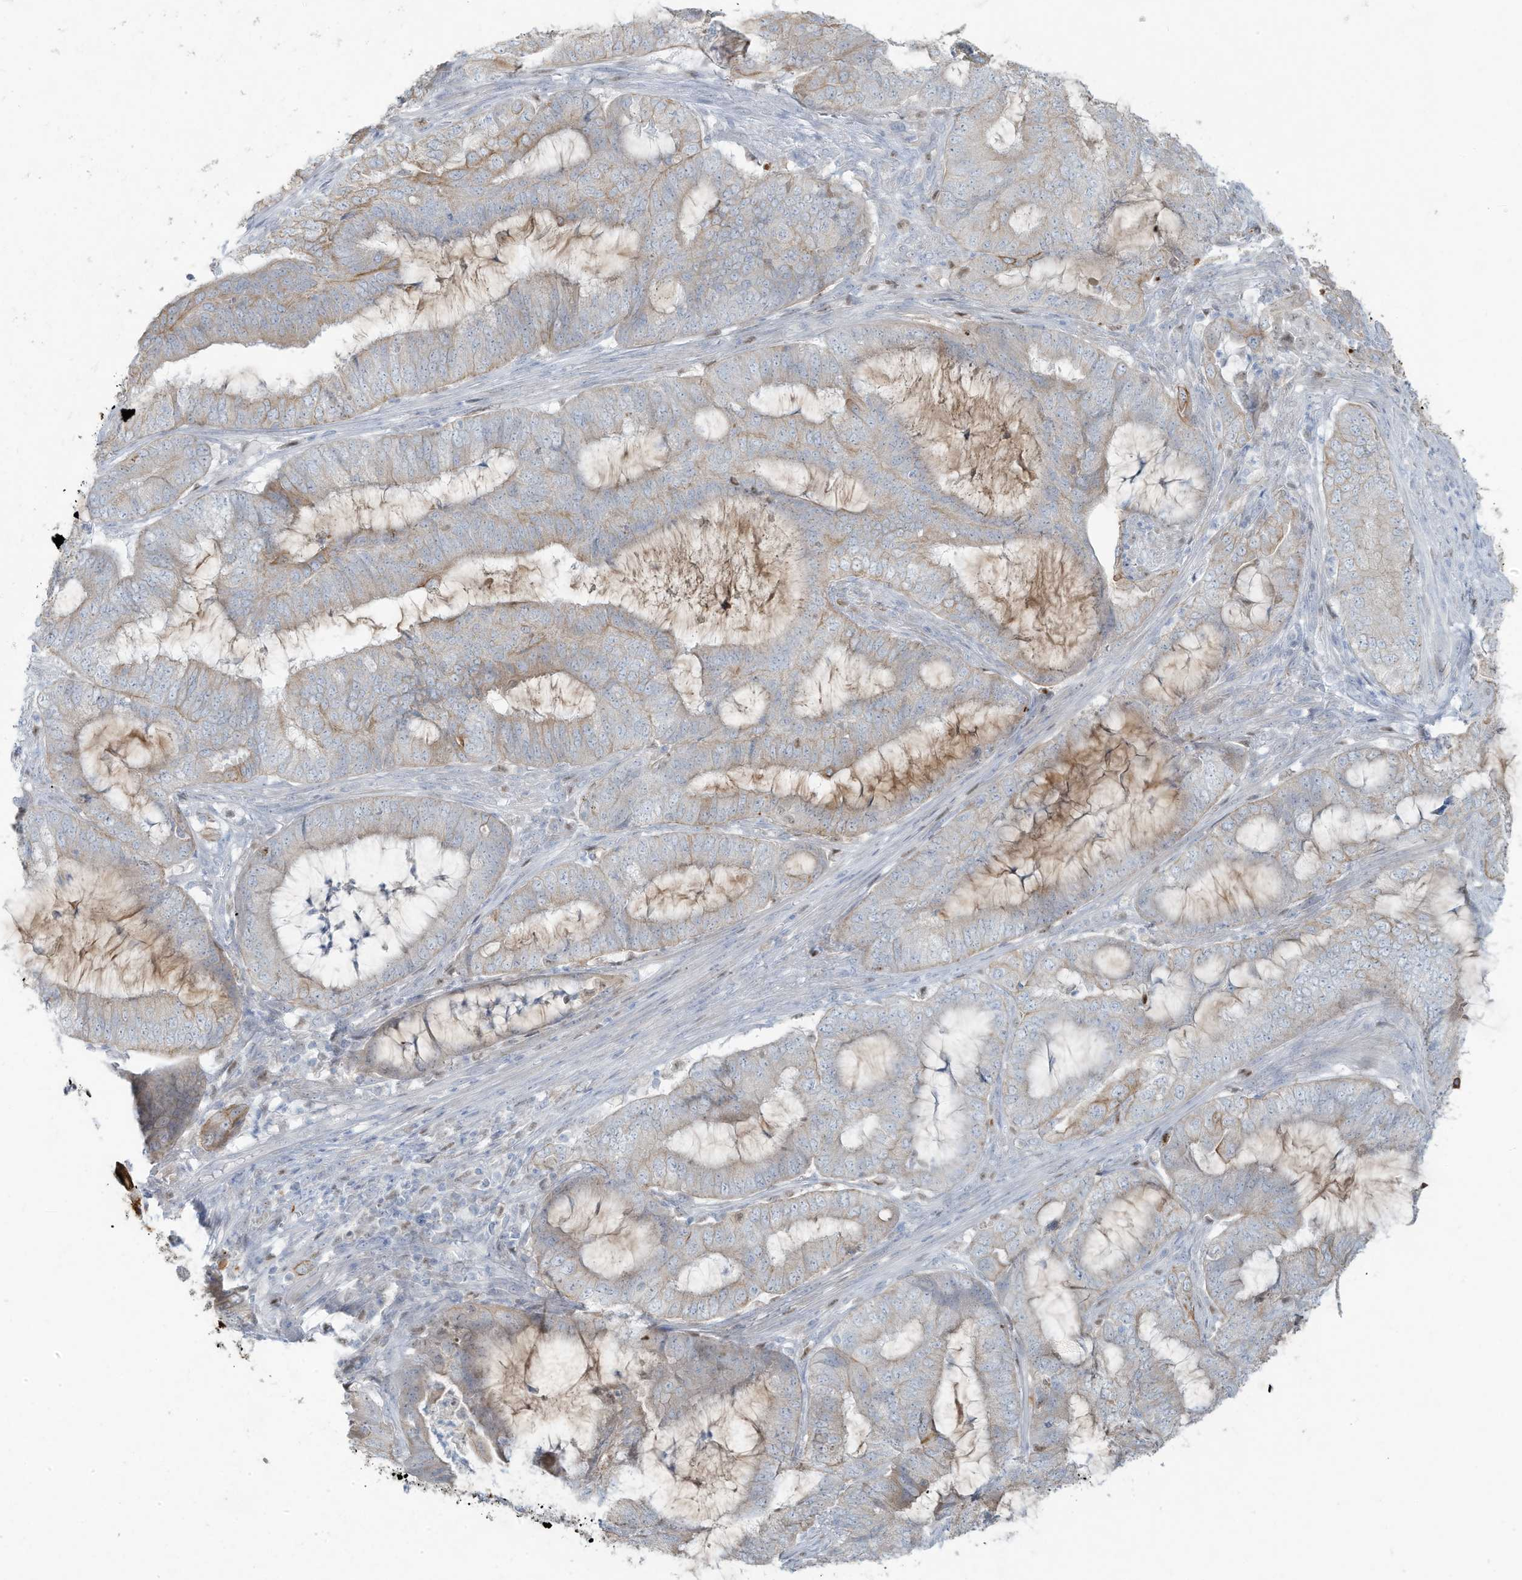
{"staining": {"intensity": "weak", "quantity": "<25%", "location": "cytoplasmic/membranous"}, "tissue": "endometrial cancer", "cell_type": "Tumor cells", "image_type": "cancer", "snomed": [{"axis": "morphology", "description": "Adenocarcinoma, NOS"}, {"axis": "topography", "description": "Endometrium"}], "caption": "The micrograph exhibits no significant positivity in tumor cells of endometrial cancer (adenocarcinoma).", "gene": "TUBE1", "patient": {"sex": "female", "age": 51}}